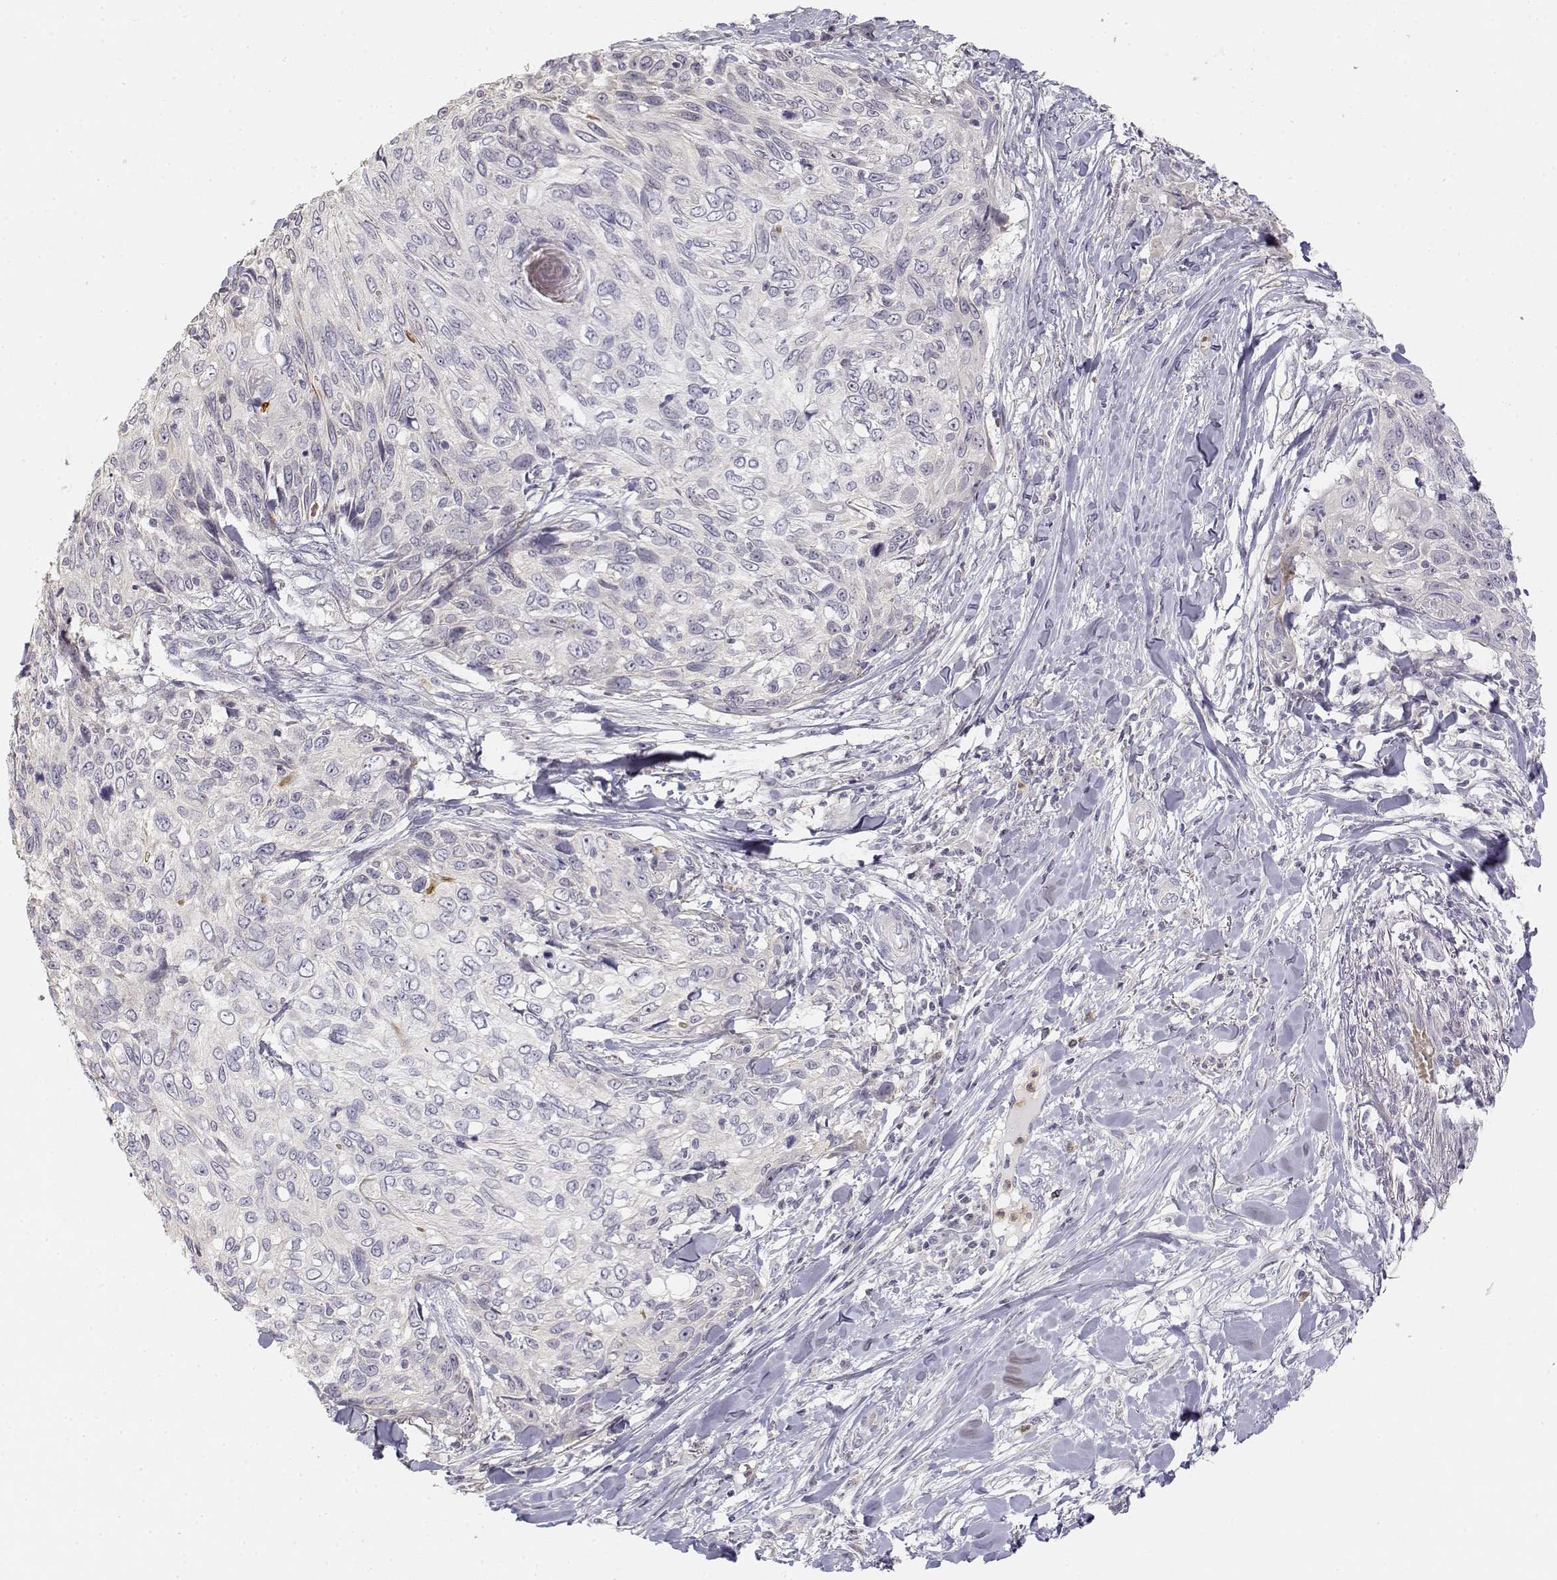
{"staining": {"intensity": "negative", "quantity": "none", "location": "none"}, "tissue": "skin cancer", "cell_type": "Tumor cells", "image_type": "cancer", "snomed": [{"axis": "morphology", "description": "Squamous cell carcinoma, NOS"}, {"axis": "topography", "description": "Skin"}], "caption": "A high-resolution image shows IHC staining of skin squamous cell carcinoma, which shows no significant expression in tumor cells.", "gene": "GLIPR1L2", "patient": {"sex": "male", "age": 92}}